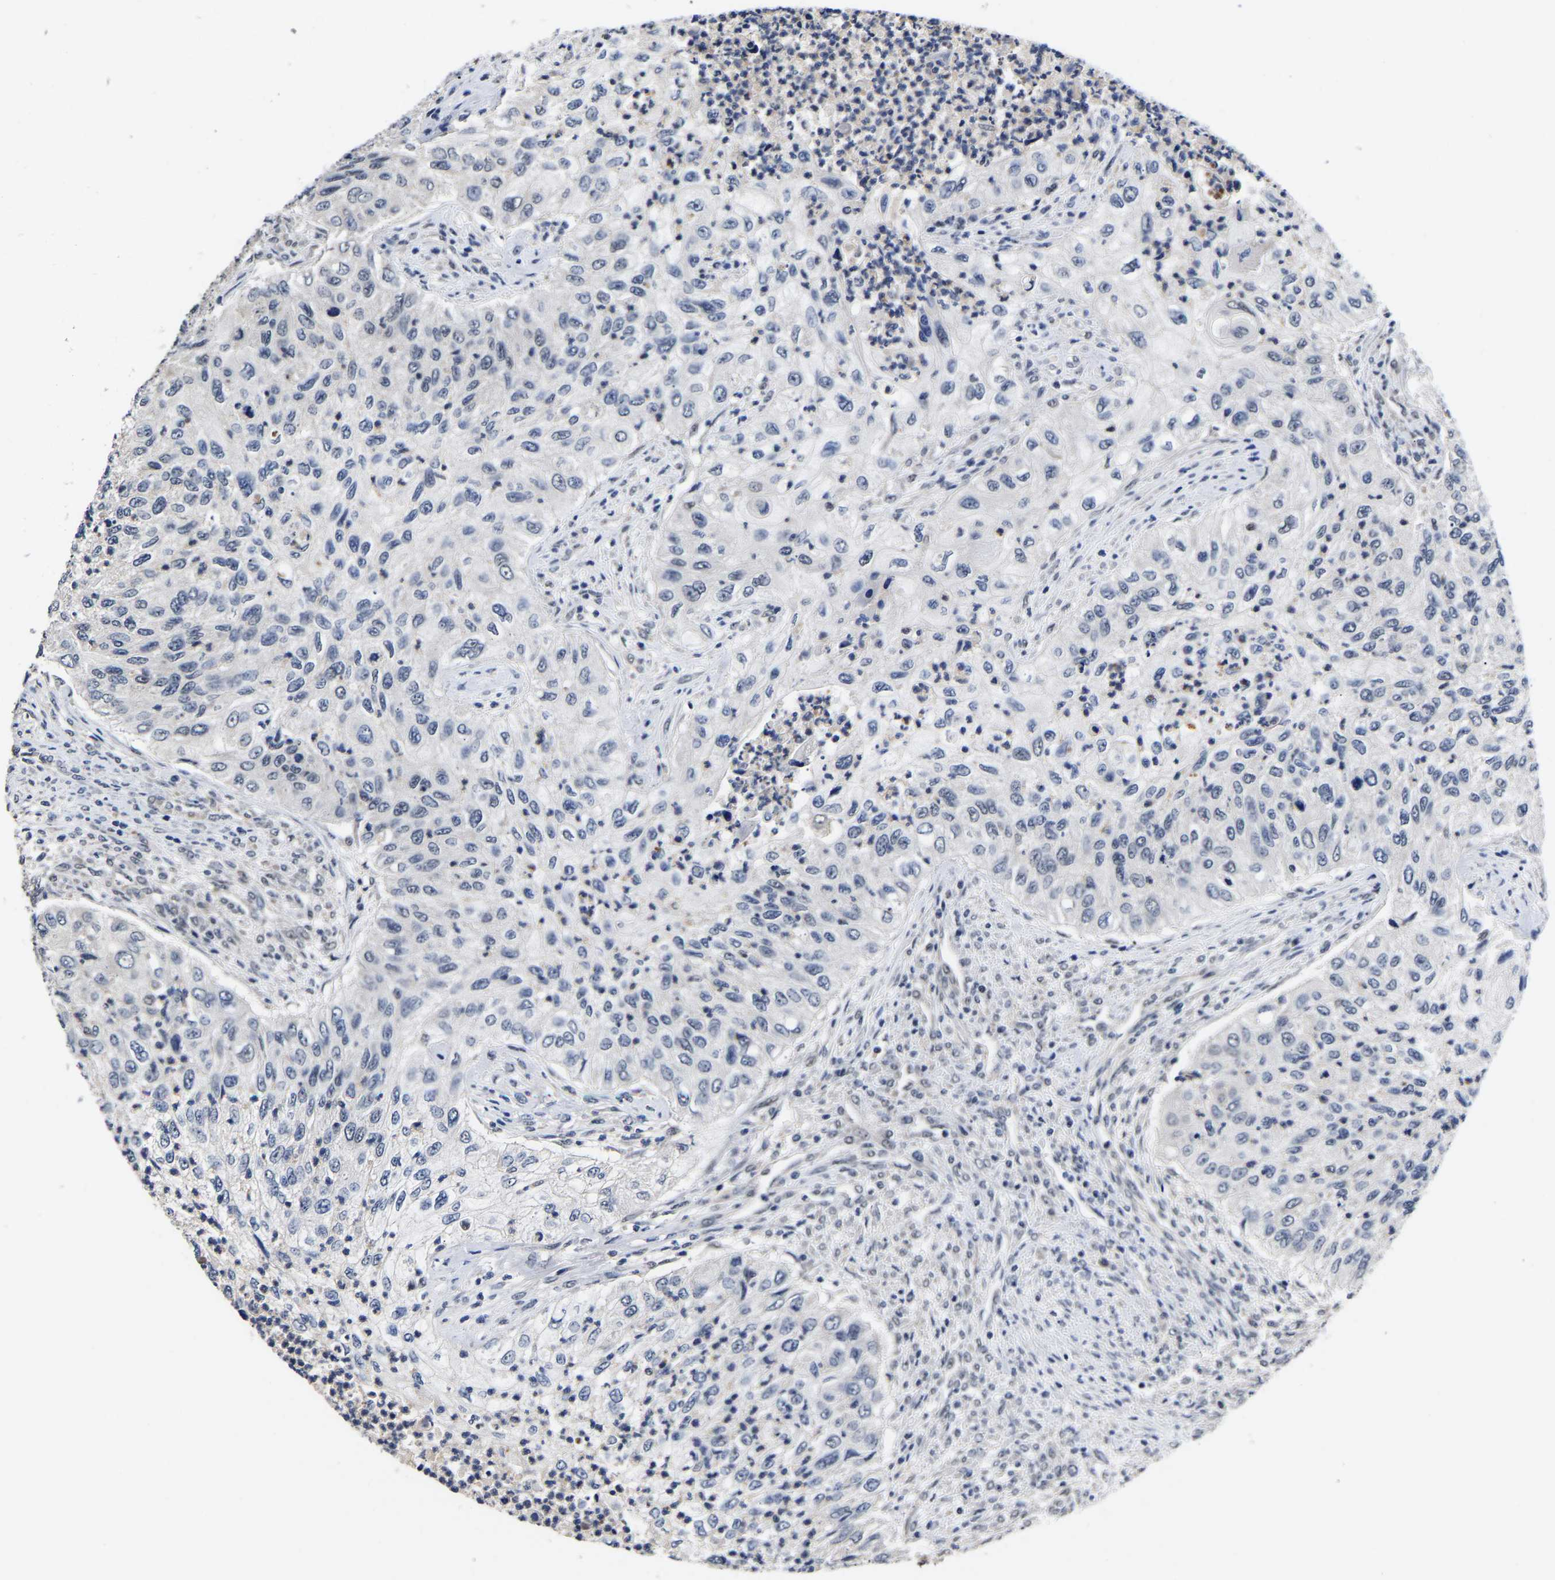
{"staining": {"intensity": "negative", "quantity": "none", "location": "none"}, "tissue": "urothelial cancer", "cell_type": "Tumor cells", "image_type": "cancer", "snomed": [{"axis": "morphology", "description": "Urothelial carcinoma, High grade"}, {"axis": "topography", "description": "Urinary bladder"}], "caption": "Tumor cells show no significant protein staining in urothelial cancer.", "gene": "METTL16", "patient": {"sex": "female", "age": 60}}